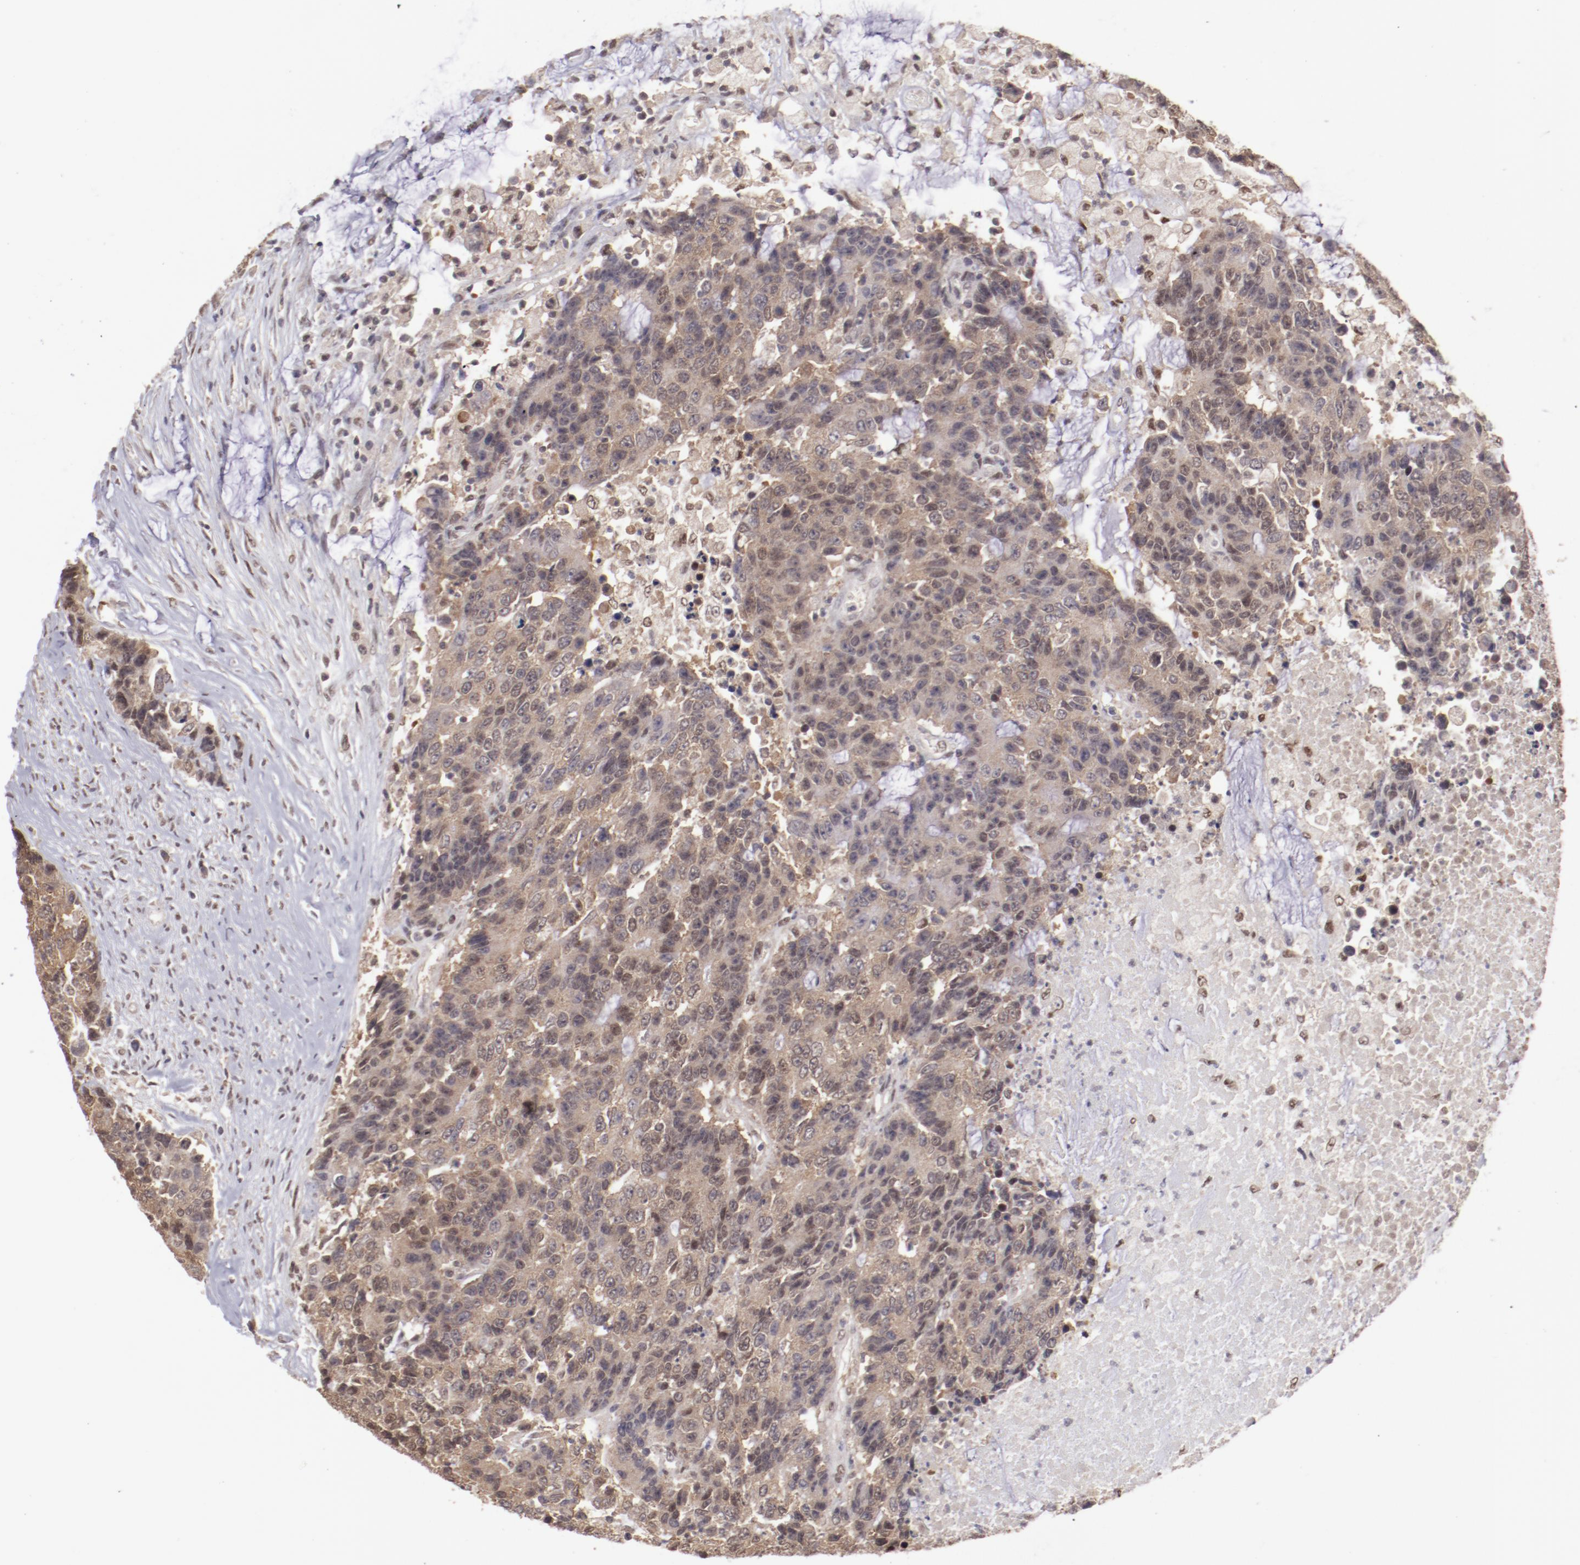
{"staining": {"intensity": "moderate", "quantity": ">75%", "location": "cytoplasmic/membranous,nuclear"}, "tissue": "colorectal cancer", "cell_type": "Tumor cells", "image_type": "cancer", "snomed": [{"axis": "morphology", "description": "Adenocarcinoma, NOS"}, {"axis": "topography", "description": "Colon"}], "caption": "Protein expression analysis of colorectal adenocarcinoma displays moderate cytoplasmic/membranous and nuclear positivity in approximately >75% of tumor cells. Immunohistochemistry (ihc) stains the protein of interest in brown and the nuclei are stained blue.", "gene": "ARNT", "patient": {"sex": "female", "age": 86}}